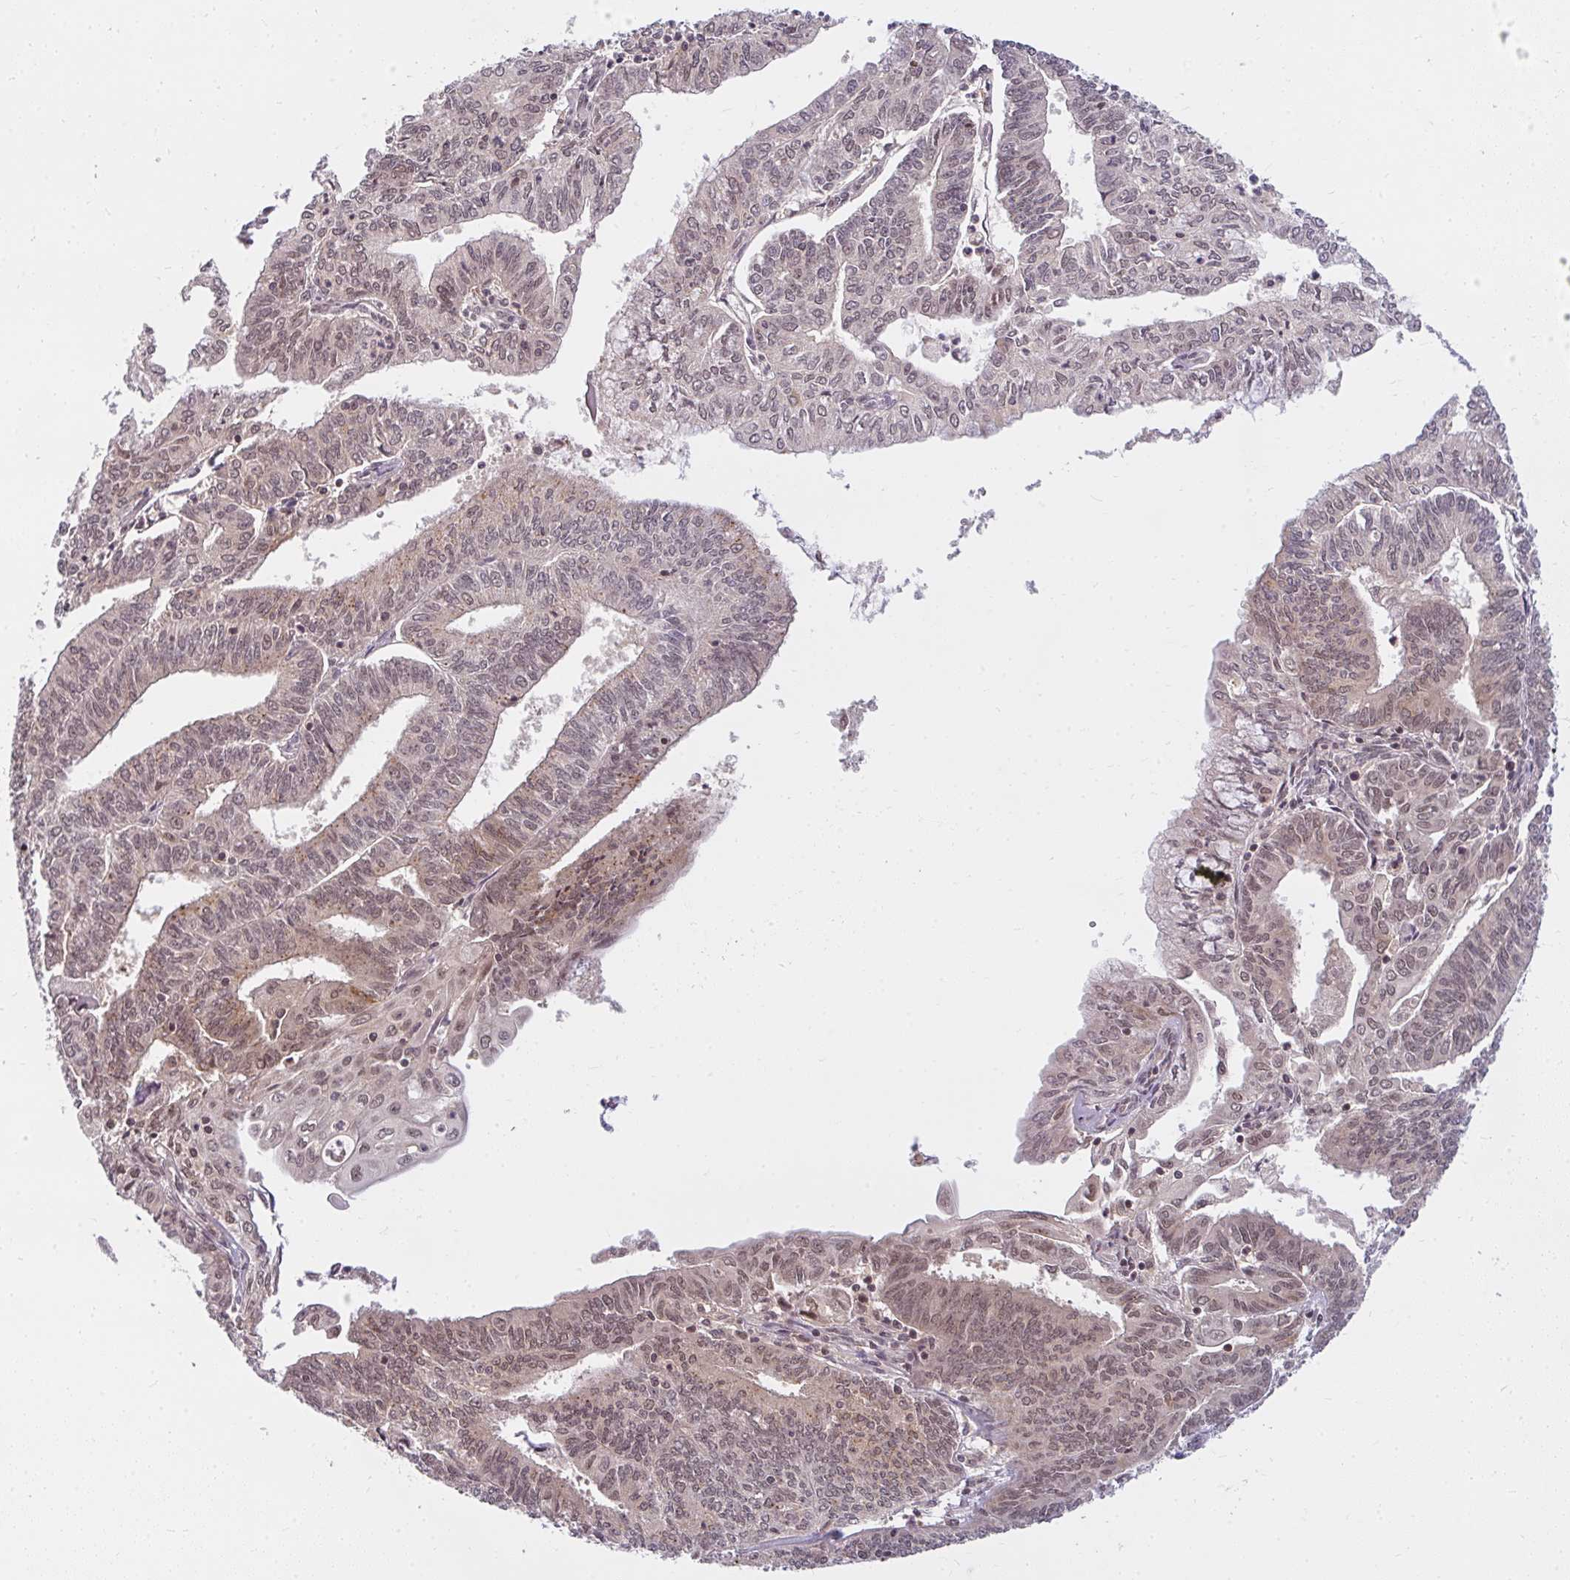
{"staining": {"intensity": "moderate", "quantity": "25%-75%", "location": "nuclear"}, "tissue": "endometrial cancer", "cell_type": "Tumor cells", "image_type": "cancer", "snomed": [{"axis": "morphology", "description": "Adenocarcinoma, NOS"}, {"axis": "topography", "description": "Endometrium"}], "caption": "Immunohistochemical staining of endometrial cancer (adenocarcinoma) shows moderate nuclear protein staining in about 25%-75% of tumor cells. Ihc stains the protein in brown and the nuclei are stained blue.", "gene": "GTF3C6", "patient": {"sex": "female", "age": 61}}